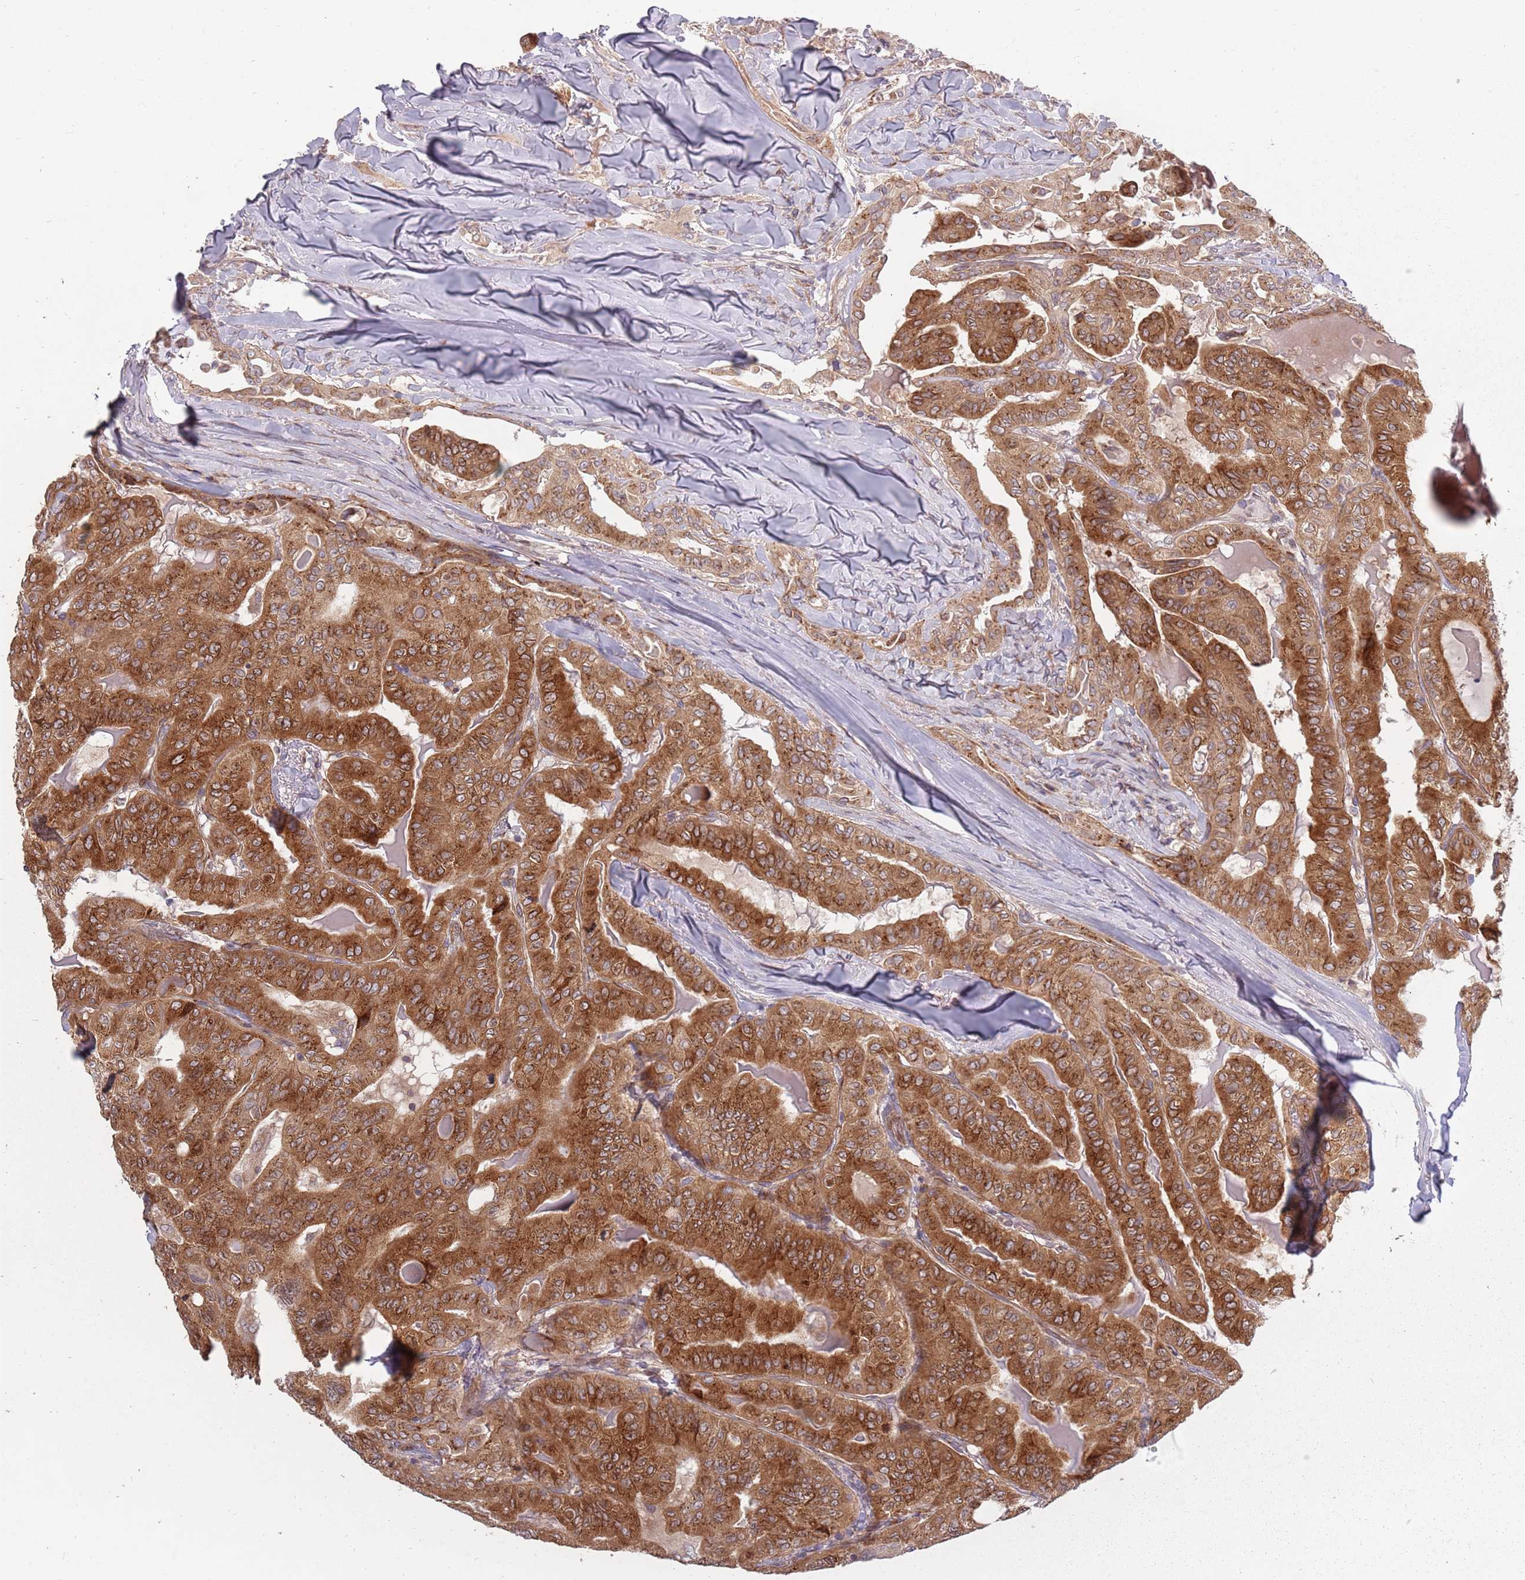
{"staining": {"intensity": "strong", "quantity": ">75%", "location": "cytoplasmic/membranous"}, "tissue": "thyroid cancer", "cell_type": "Tumor cells", "image_type": "cancer", "snomed": [{"axis": "morphology", "description": "Papillary adenocarcinoma, NOS"}, {"axis": "topography", "description": "Thyroid gland"}], "caption": "Strong cytoplasmic/membranous expression for a protein is identified in about >75% of tumor cells of thyroid papillary adenocarcinoma using IHC.", "gene": "PLD6", "patient": {"sex": "female", "age": 68}}